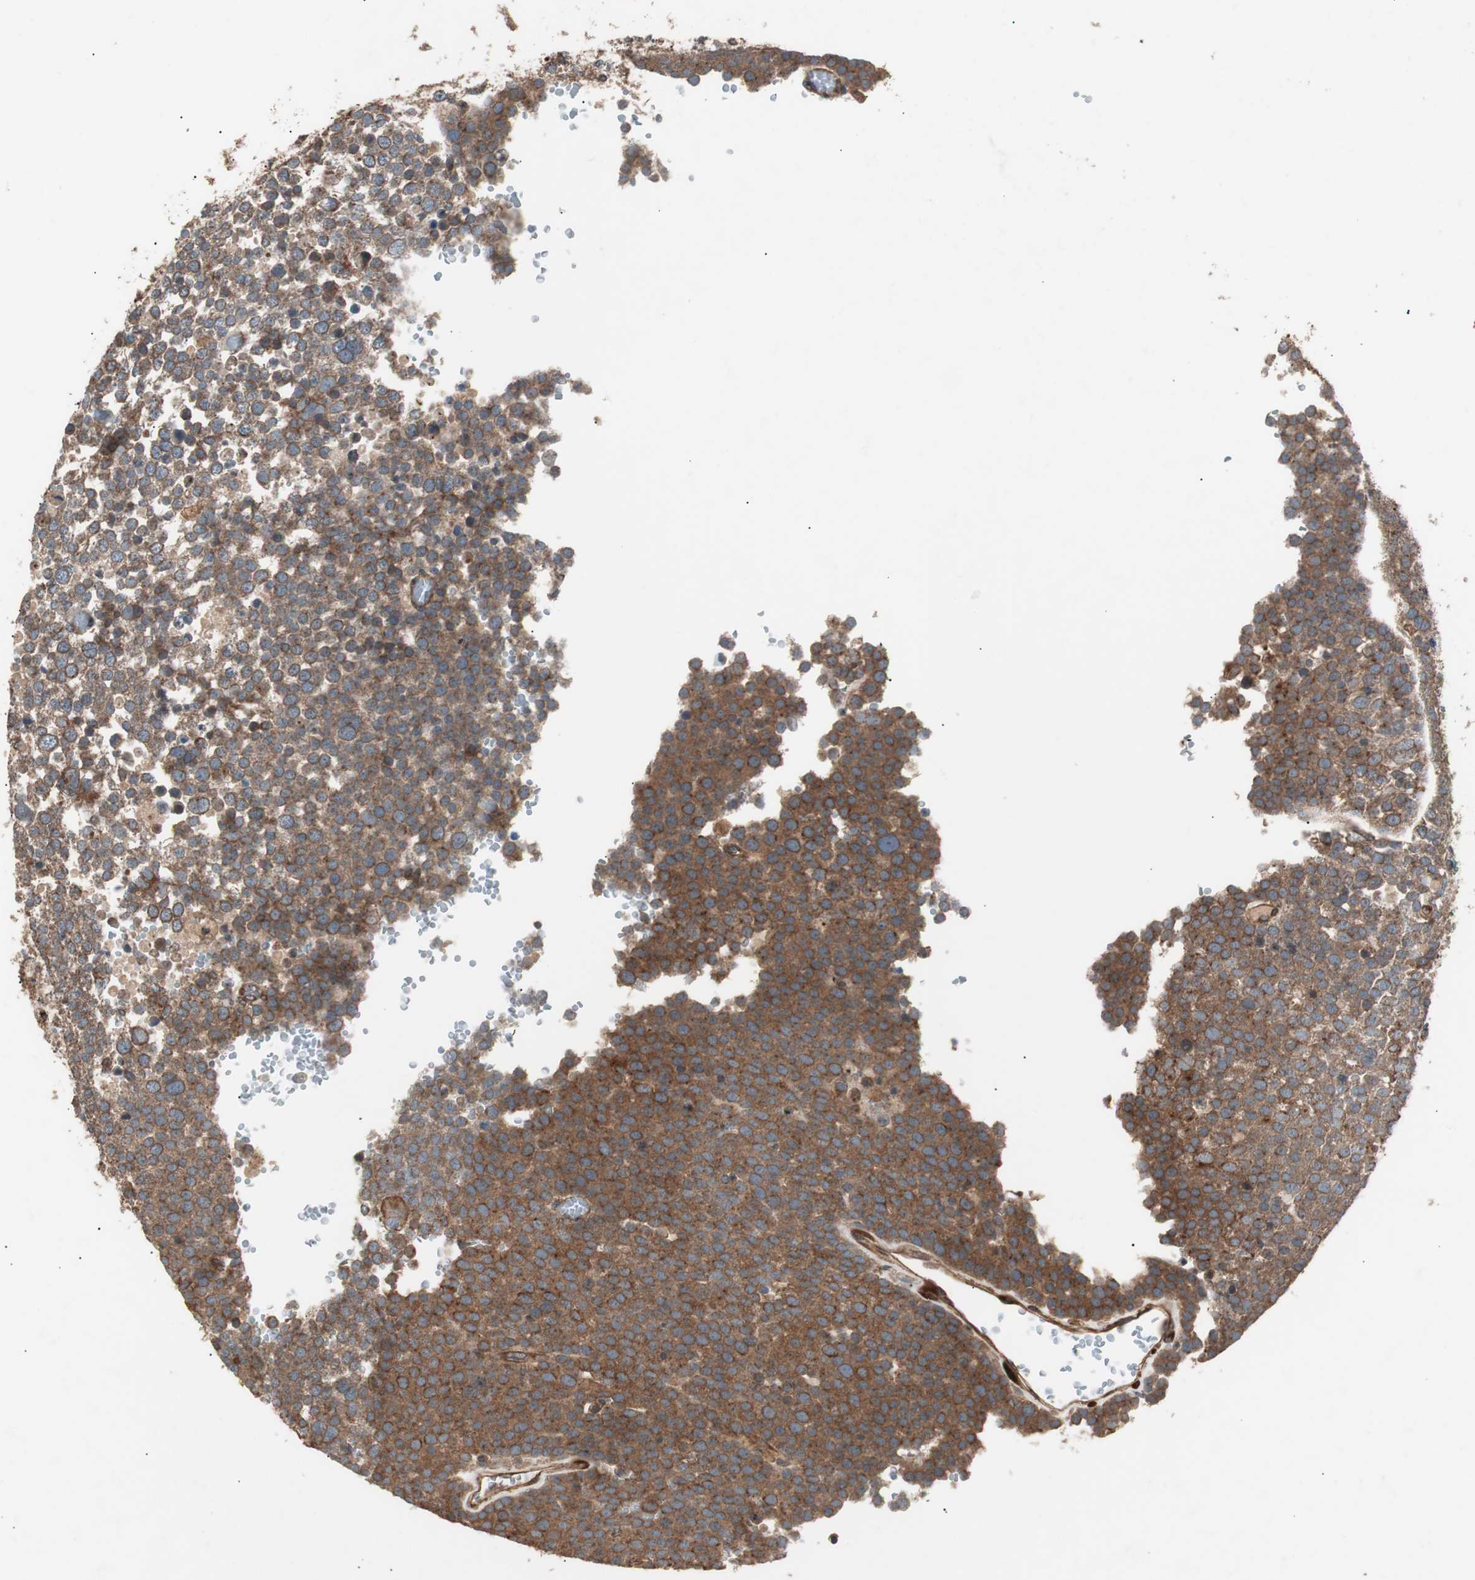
{"staining": {"intensity": "moderate", "quantity": ">75%", "location": "cytoplasmic/membranous"}, "tissue": "testis cancer", "cell_type": "Tumor cells", "image_type": "cancer", "snomed": [{"axis": "morphology", "description": "Seminoma, NOS"}, {"axis": "topography", "description": "Testis"}], "caption": "This photomicrograph demonstrates immunohistochemistry (IHC) staining of testis cancer, with medium moderate cytoplasmic/membranous expression in about >75% of tumor cells.", "gene": "LZTS1", "patient": {"sex": "male", "age": 71}}